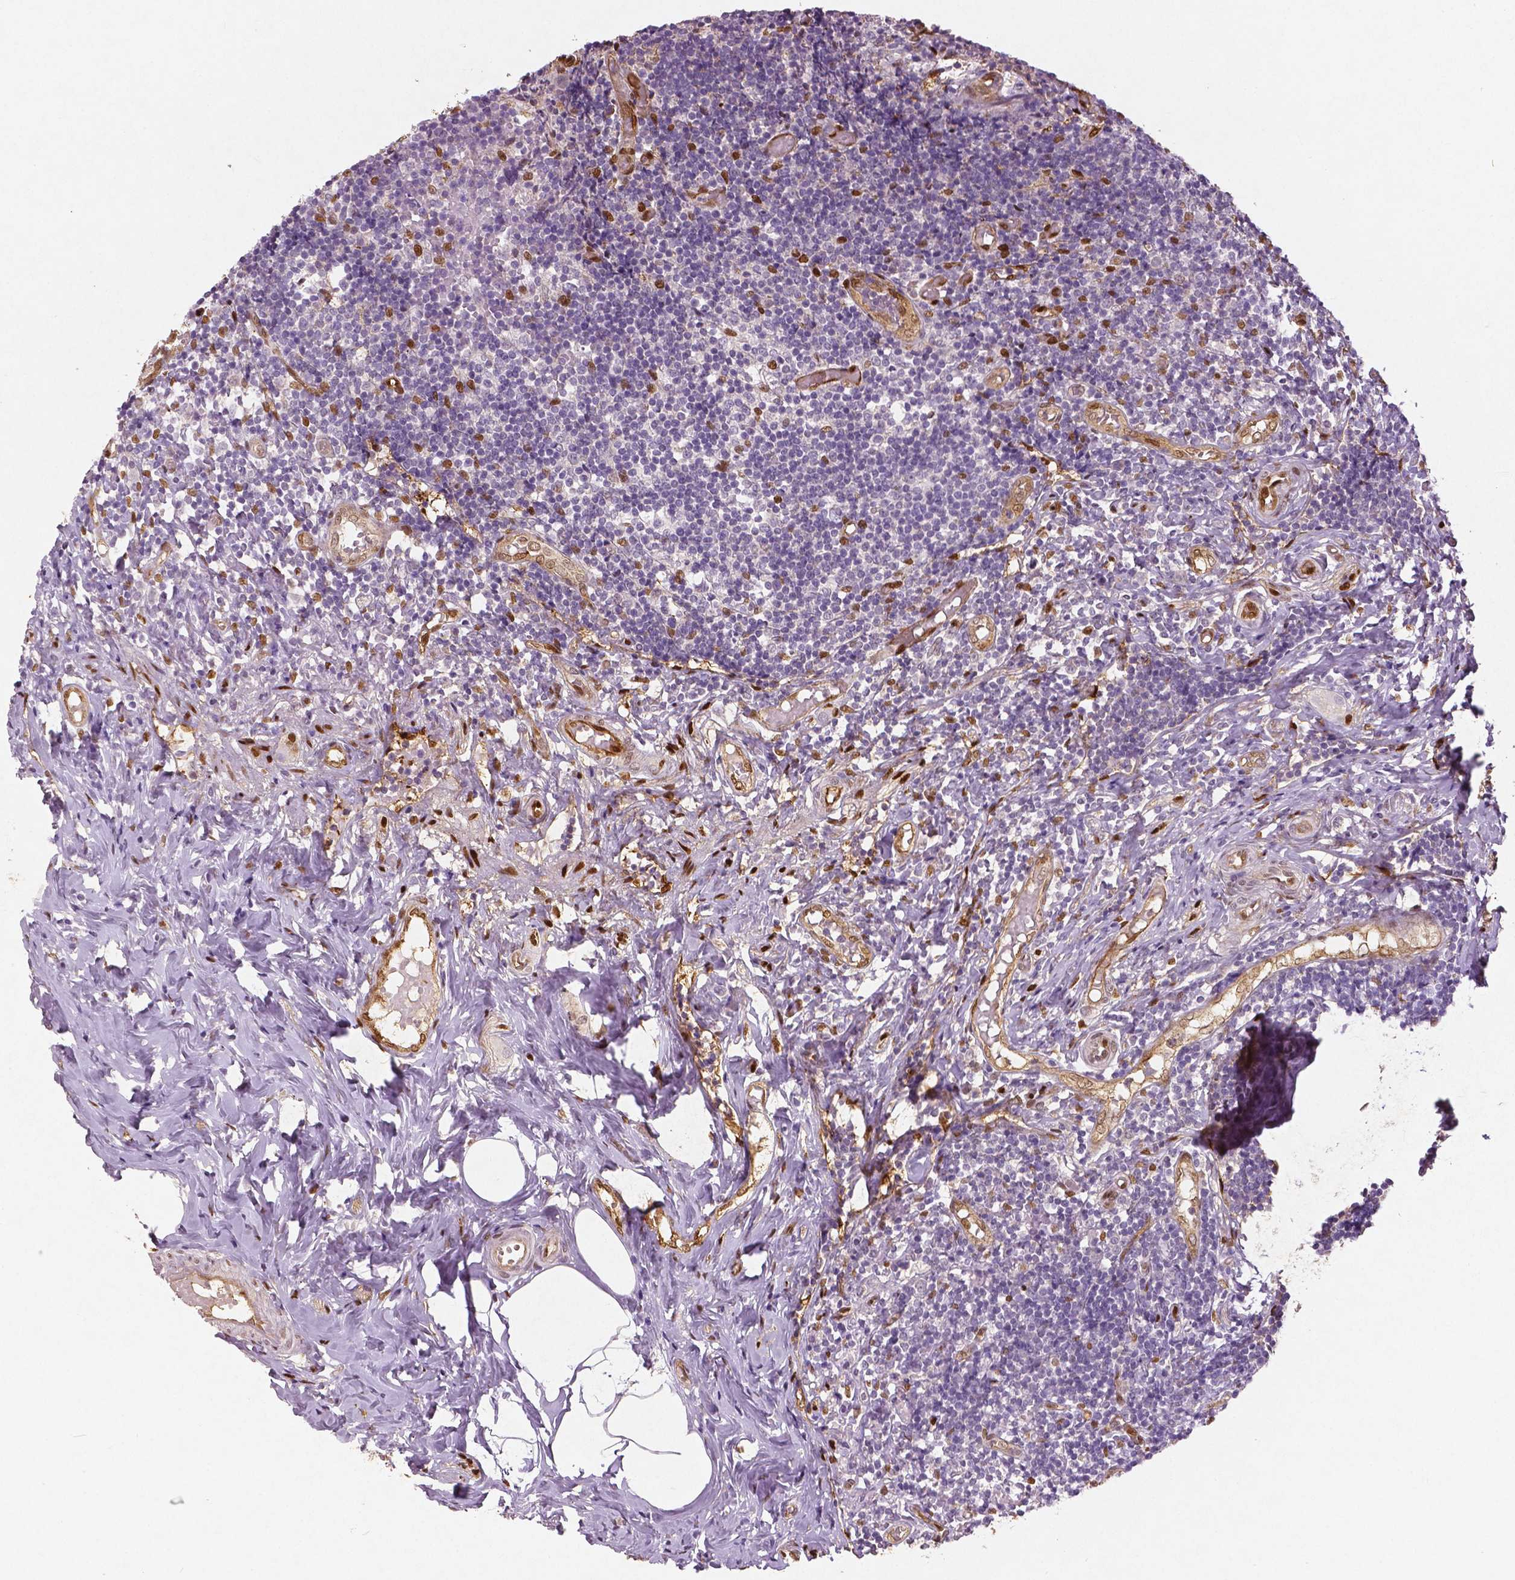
{"staining": {"intensity": "negative", "quantity": "none", "location": "none"}, "tissue": "appendix", "cell_type": "Glandular cells", "image_type": "normal", "snomed": [{"axis": "morphology", "description": "Normal tissue, NOS"}, {"axis": "topography", "description": "Appendix"}], "caption": "Immunohistochemical staining of normal appendix reveals no significant staining in glandular cells. (Brightfield microscopy of DAB immunohistochemistry (IHC) at high magnification).", "gene": "WWTR1", "patient": {"sex": "female", "age": 32}}